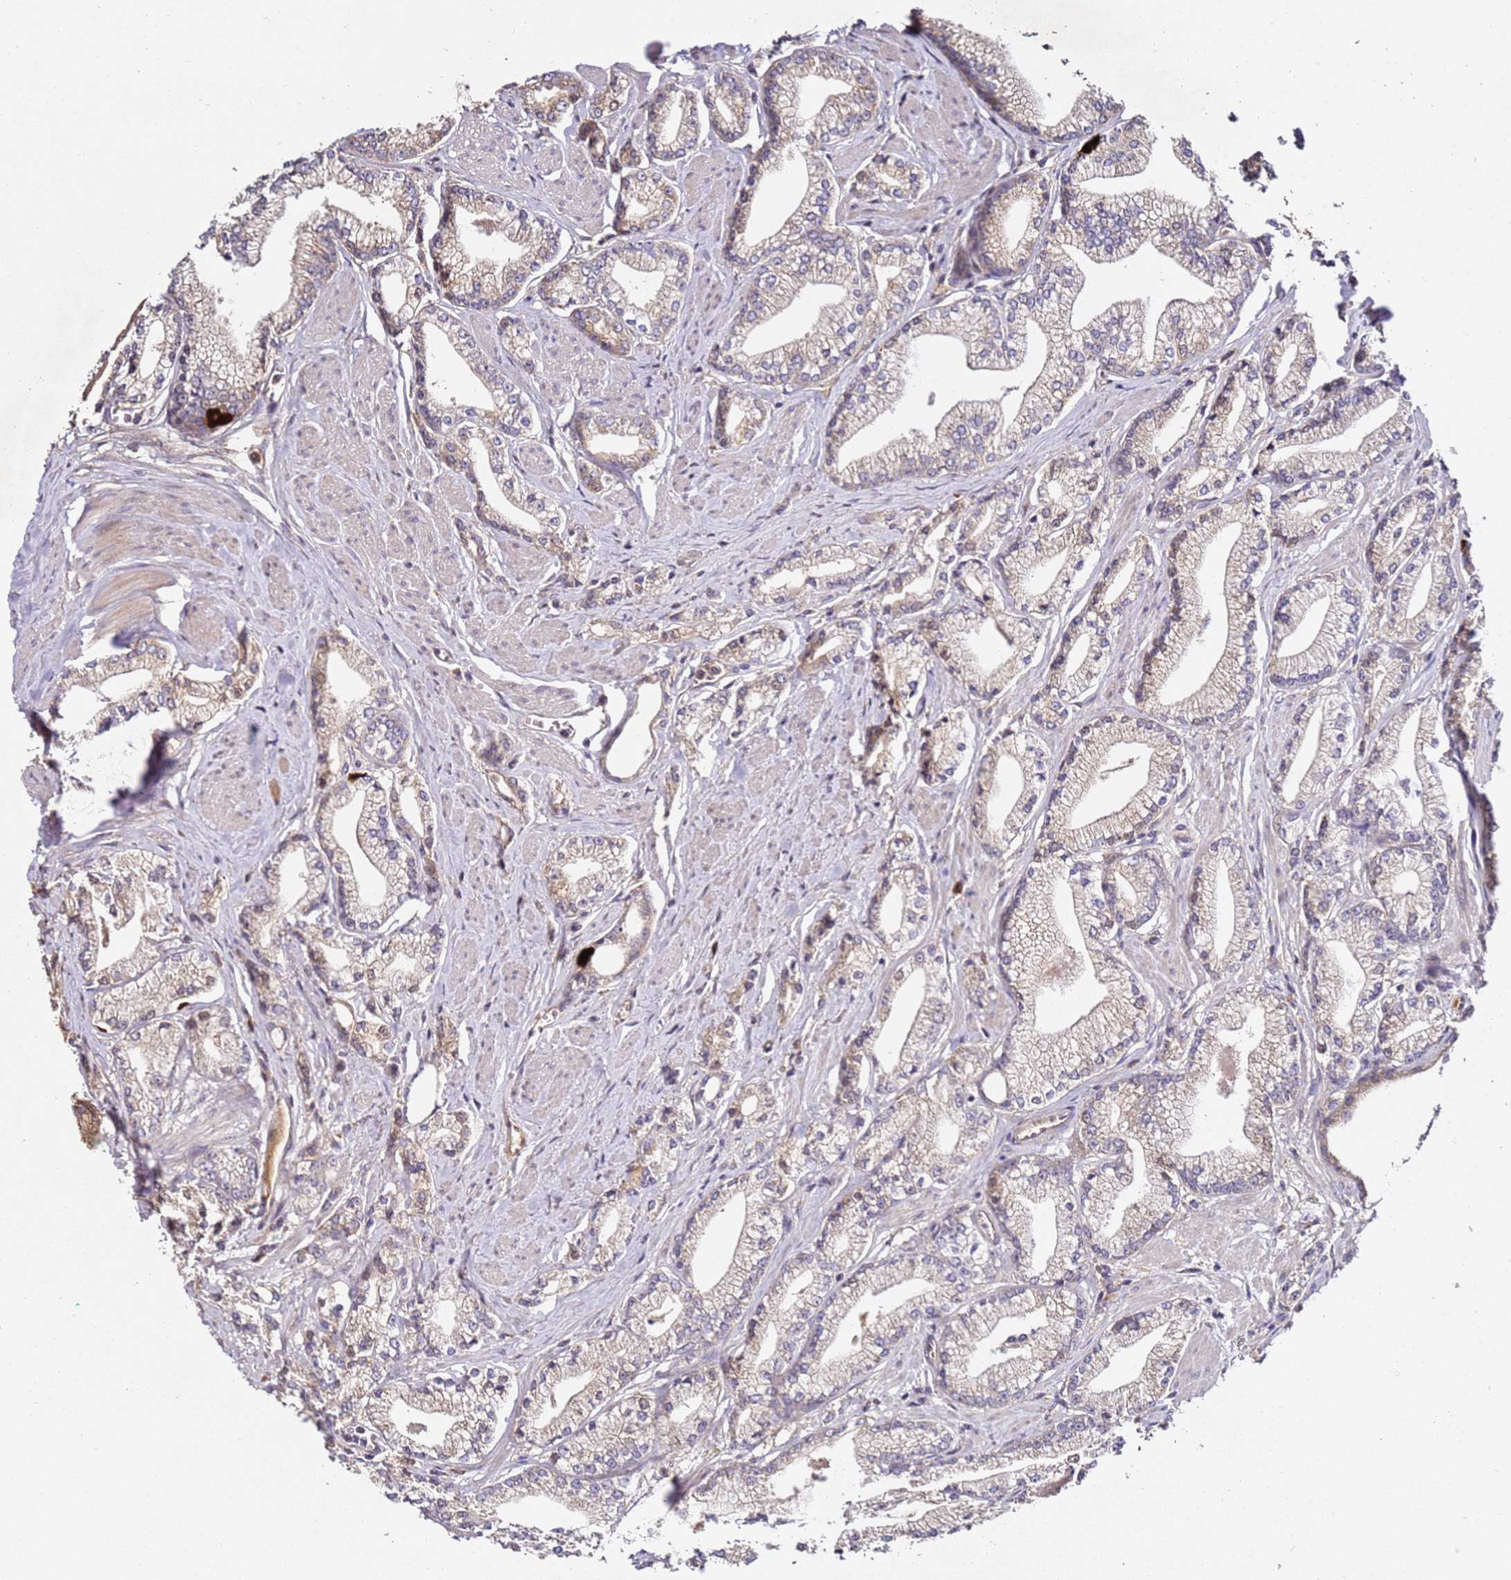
{"staining": {"intensity": "weak", "quantity": "<25%", "location": "cytoplasmic/membranous"}, "tissue": "prostate cancer", "cell_type": "Tumor cells", "image_type": "cancer", "snomed": [{"axis": "morphology", "description": "Adenocarcinoma, High grade"}, {"axis": "topography", "description": "Prostate"}], "caption": "Immunohistochemical staining of human prostate adenocarcinoma (high-grade) displays no significant positivity in tumor cells. Nuclei are stained in blue.", "gene": "DDX27", "patient": {"sex": "male", "age": 67}}